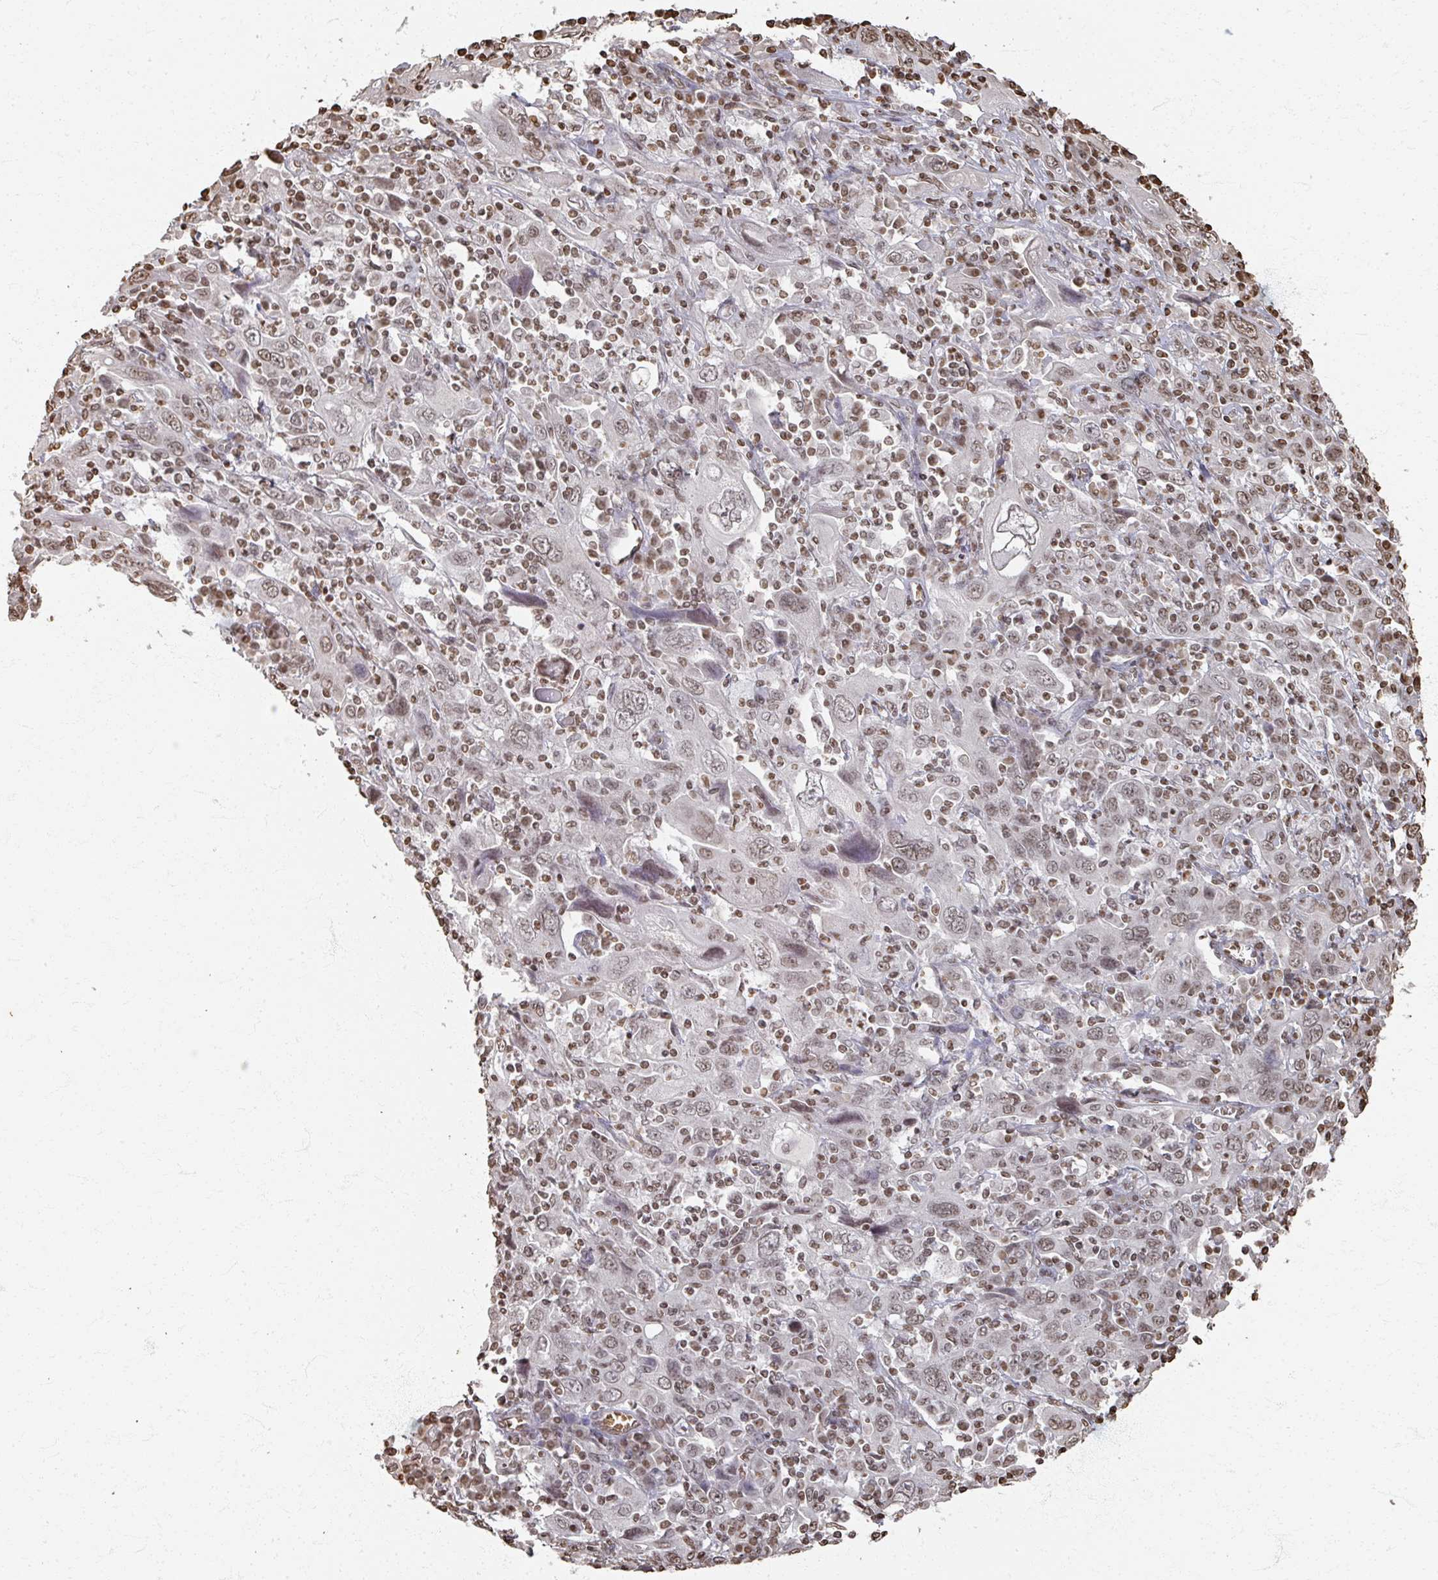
{"staining": {"intensity": "weak", "quantity": ">75%", "location": "nuclear"}, "tissue": "cervical cancer", "cell_type": "Tumor cells", "image_type": "cancer", "snomed": [{"axis": "morphology", "description": "Squamous cell carcinoma, NOS"}, {"axis": "topography", "description": "Cervix"}], "caption": "Cervical cancer was stained to show a protein in brown. There is low levels of weak nuclear positivity in about >75% of tumor cells. (DAB (3,3'-diaminobenzidine) IHC, brown staining for protein, blue staining for nuclei).", "gene": "DCUN1D5", "patient": {"sex": "female", "age": 46}}